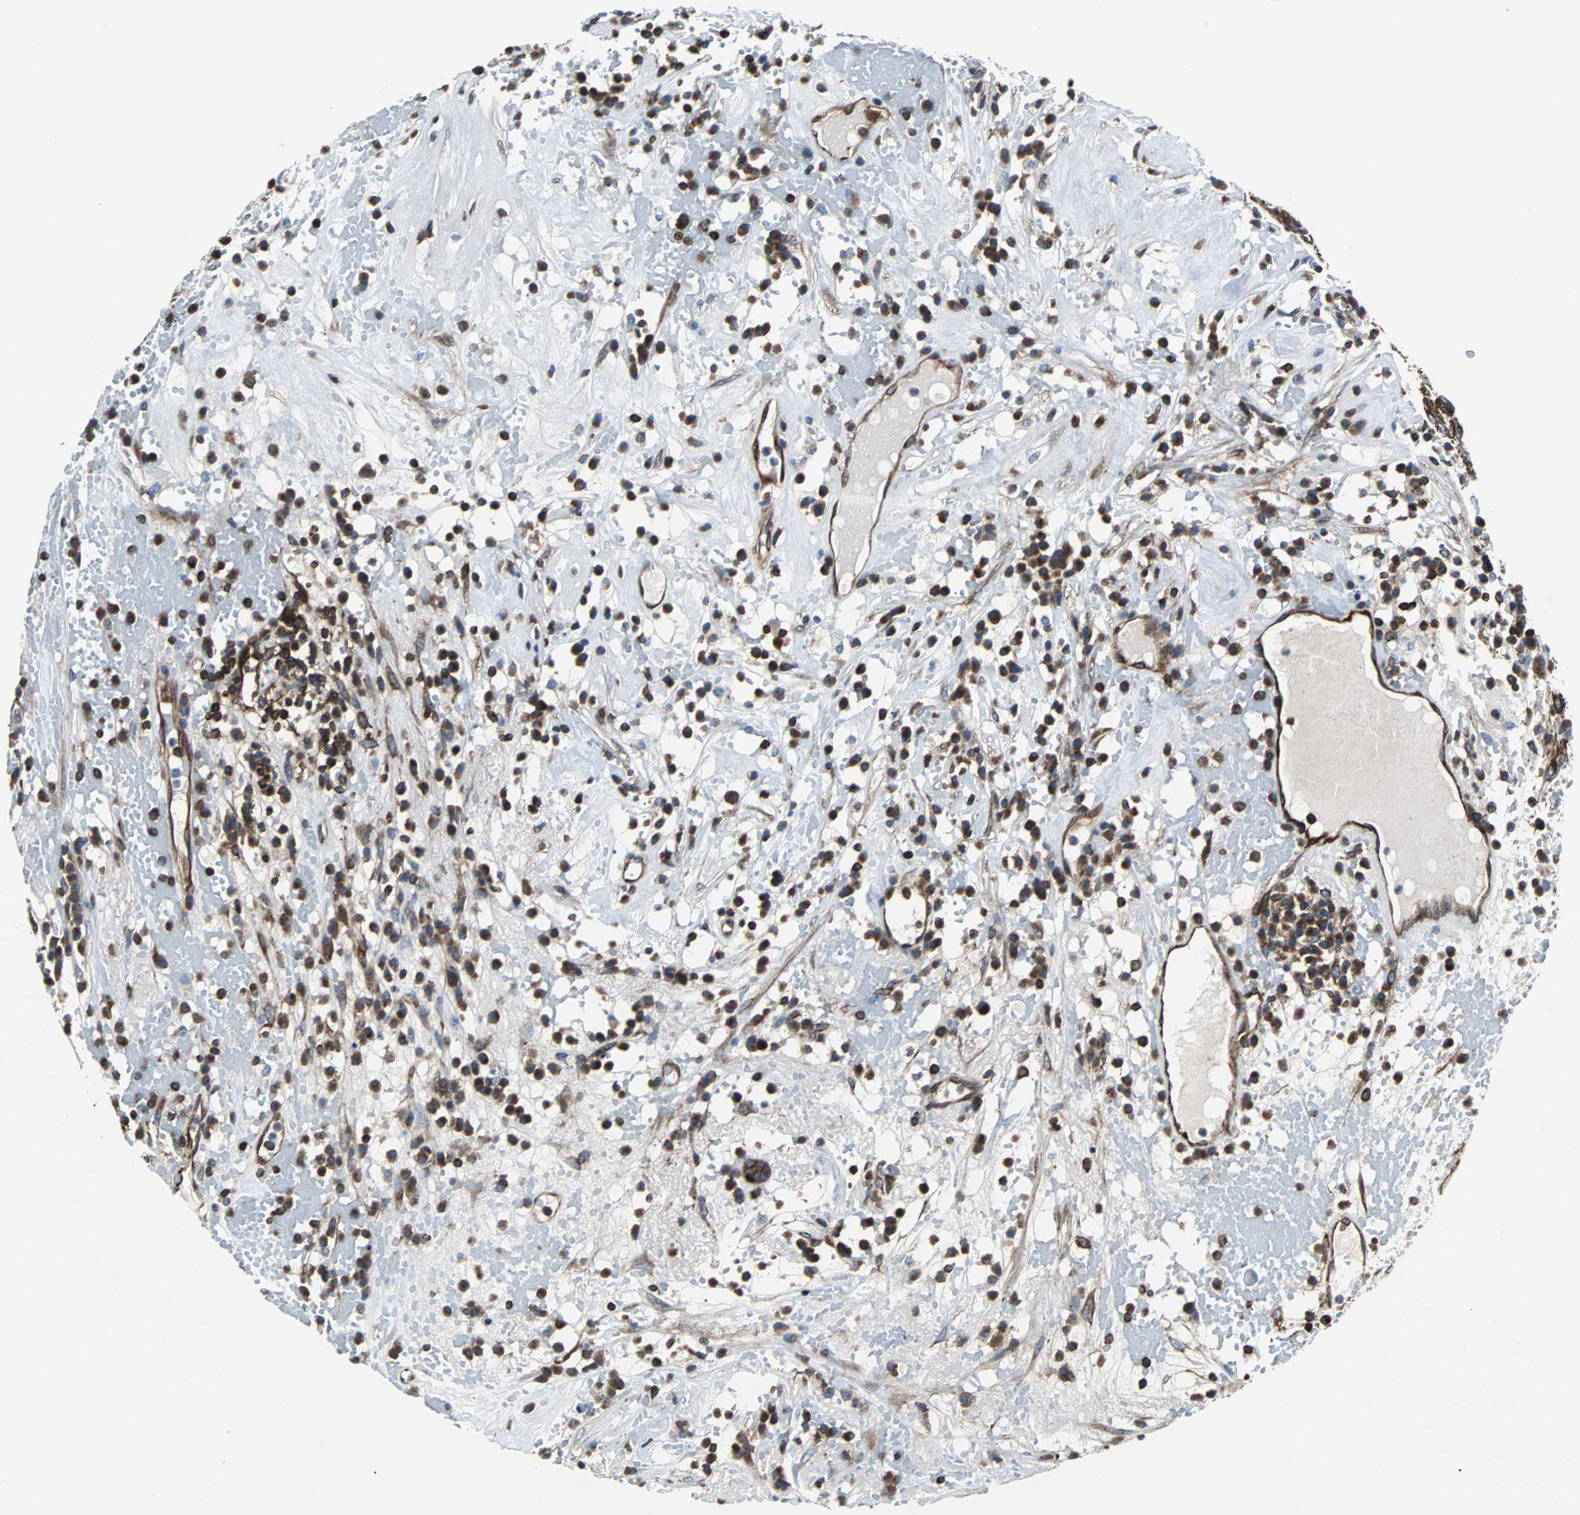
{"staining": {"intensity": "strong", "quantity": ">75%", "location": "cytoplasmic/membranous"}, "tissue": "head and neck cancer", "cell_type": "Tumor cells", "image_type": "cancer", "snomed": [{"axis": "morphology", "description": "Adenocarcinoma, NOS"}, {"axis": "topography", "description": "Salivary gland"}, {"axis": "topography", "description": "Head-Neck"}], "caption": "Protein expression analysis of head and neck adenocarcinoma shows strong cytoplasmic/membranous staining in approximately >75% of tumor cells.", "gene": "RELA", "patient": {"sex": "female", "age": 65}}